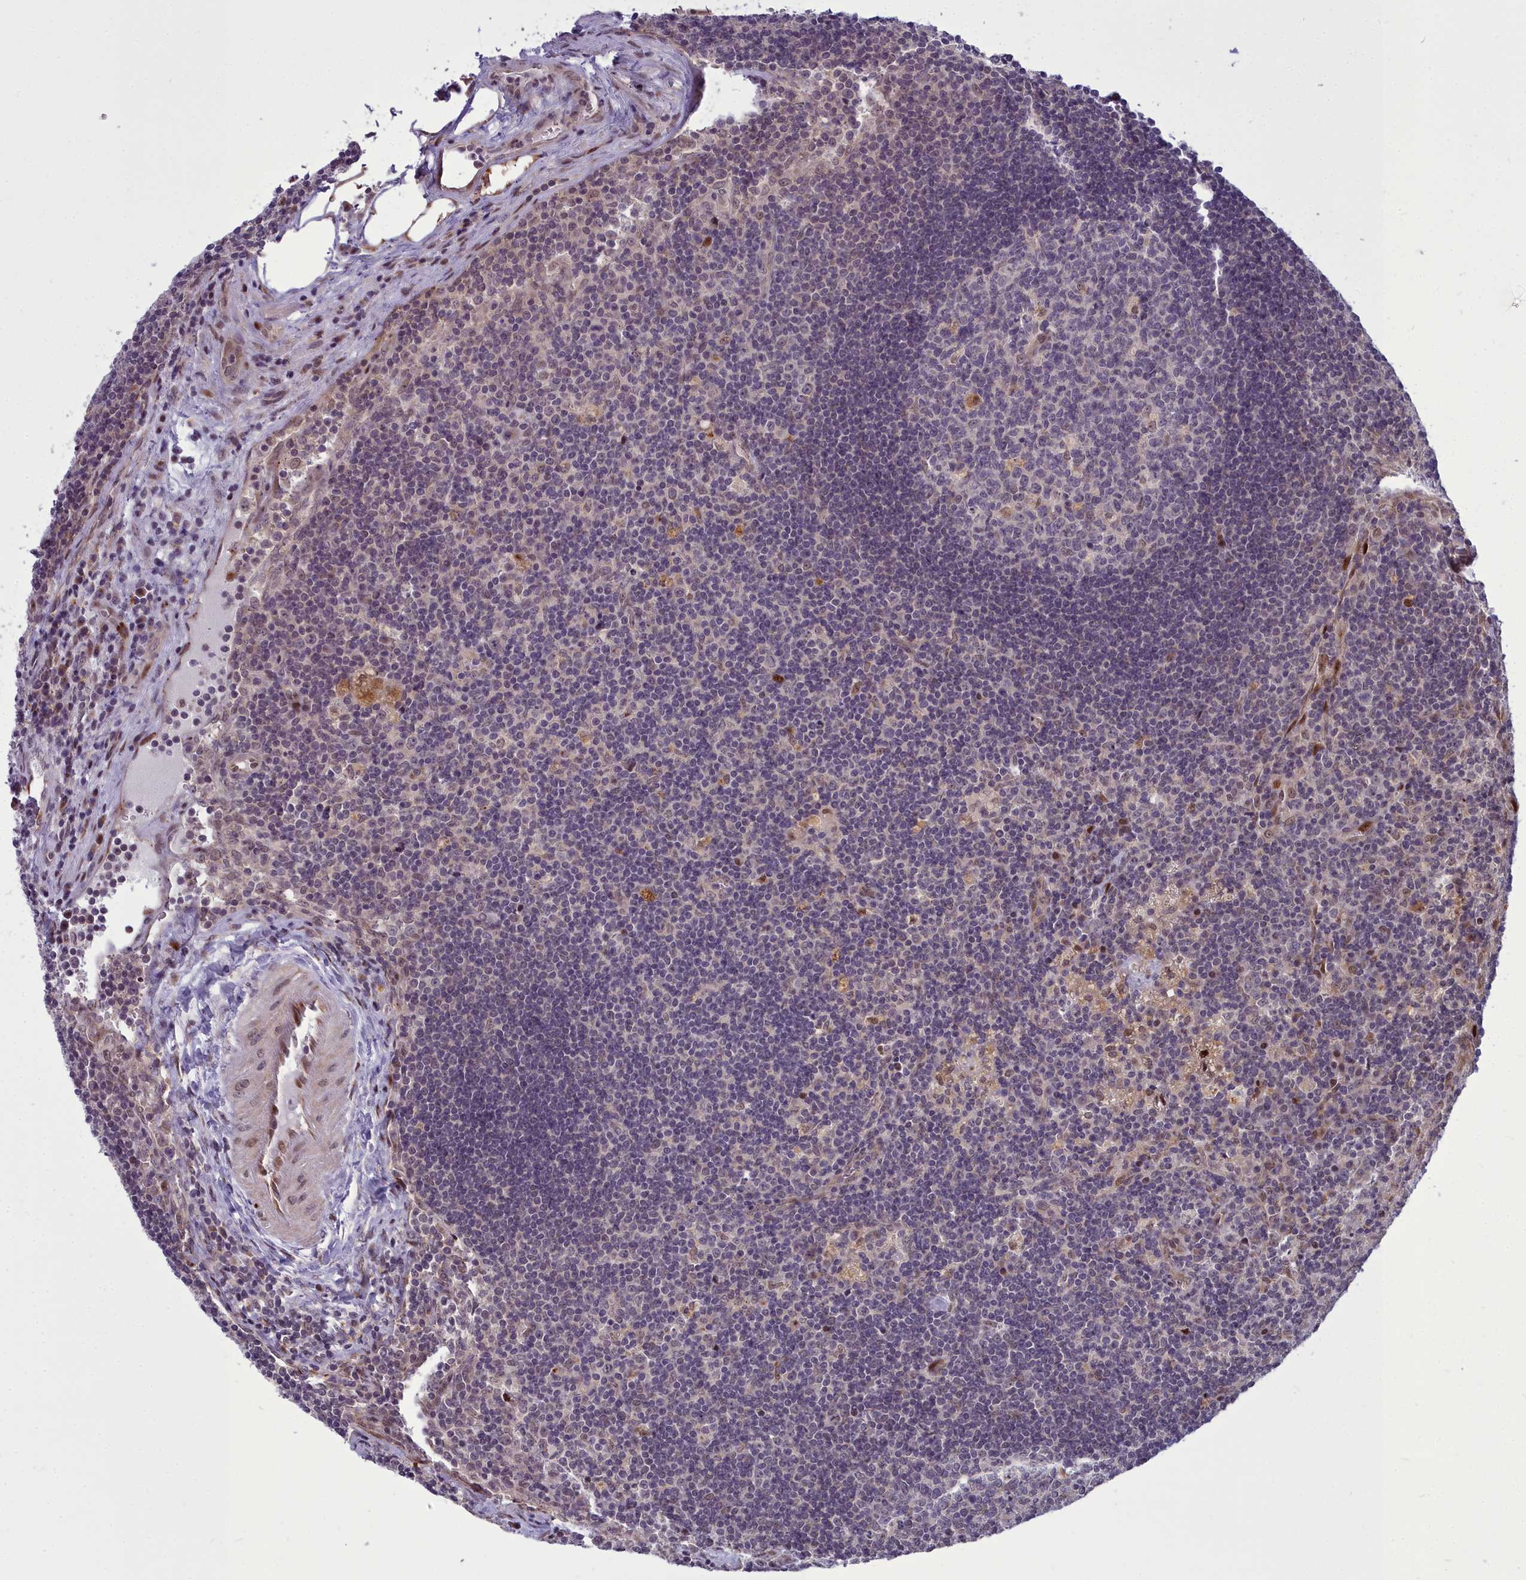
{"staining": {"intensity": "weak", "quantity": "<25%", "location": "nuclear"}, "tissue": "lymph node", "cell_type": "Germinal center cells", "image_type": "normal", "snomed": [{"axis": "morphology", "description": "Normal tissue, NOS"}, {"axis": "topography", "description": "Lymph node"}], "caption": "Germinal center cells show no significant protein positivity in unremarkable lymph node.", "gene": "AP1M1", "patient": {"sex": "male", "age": 58}}